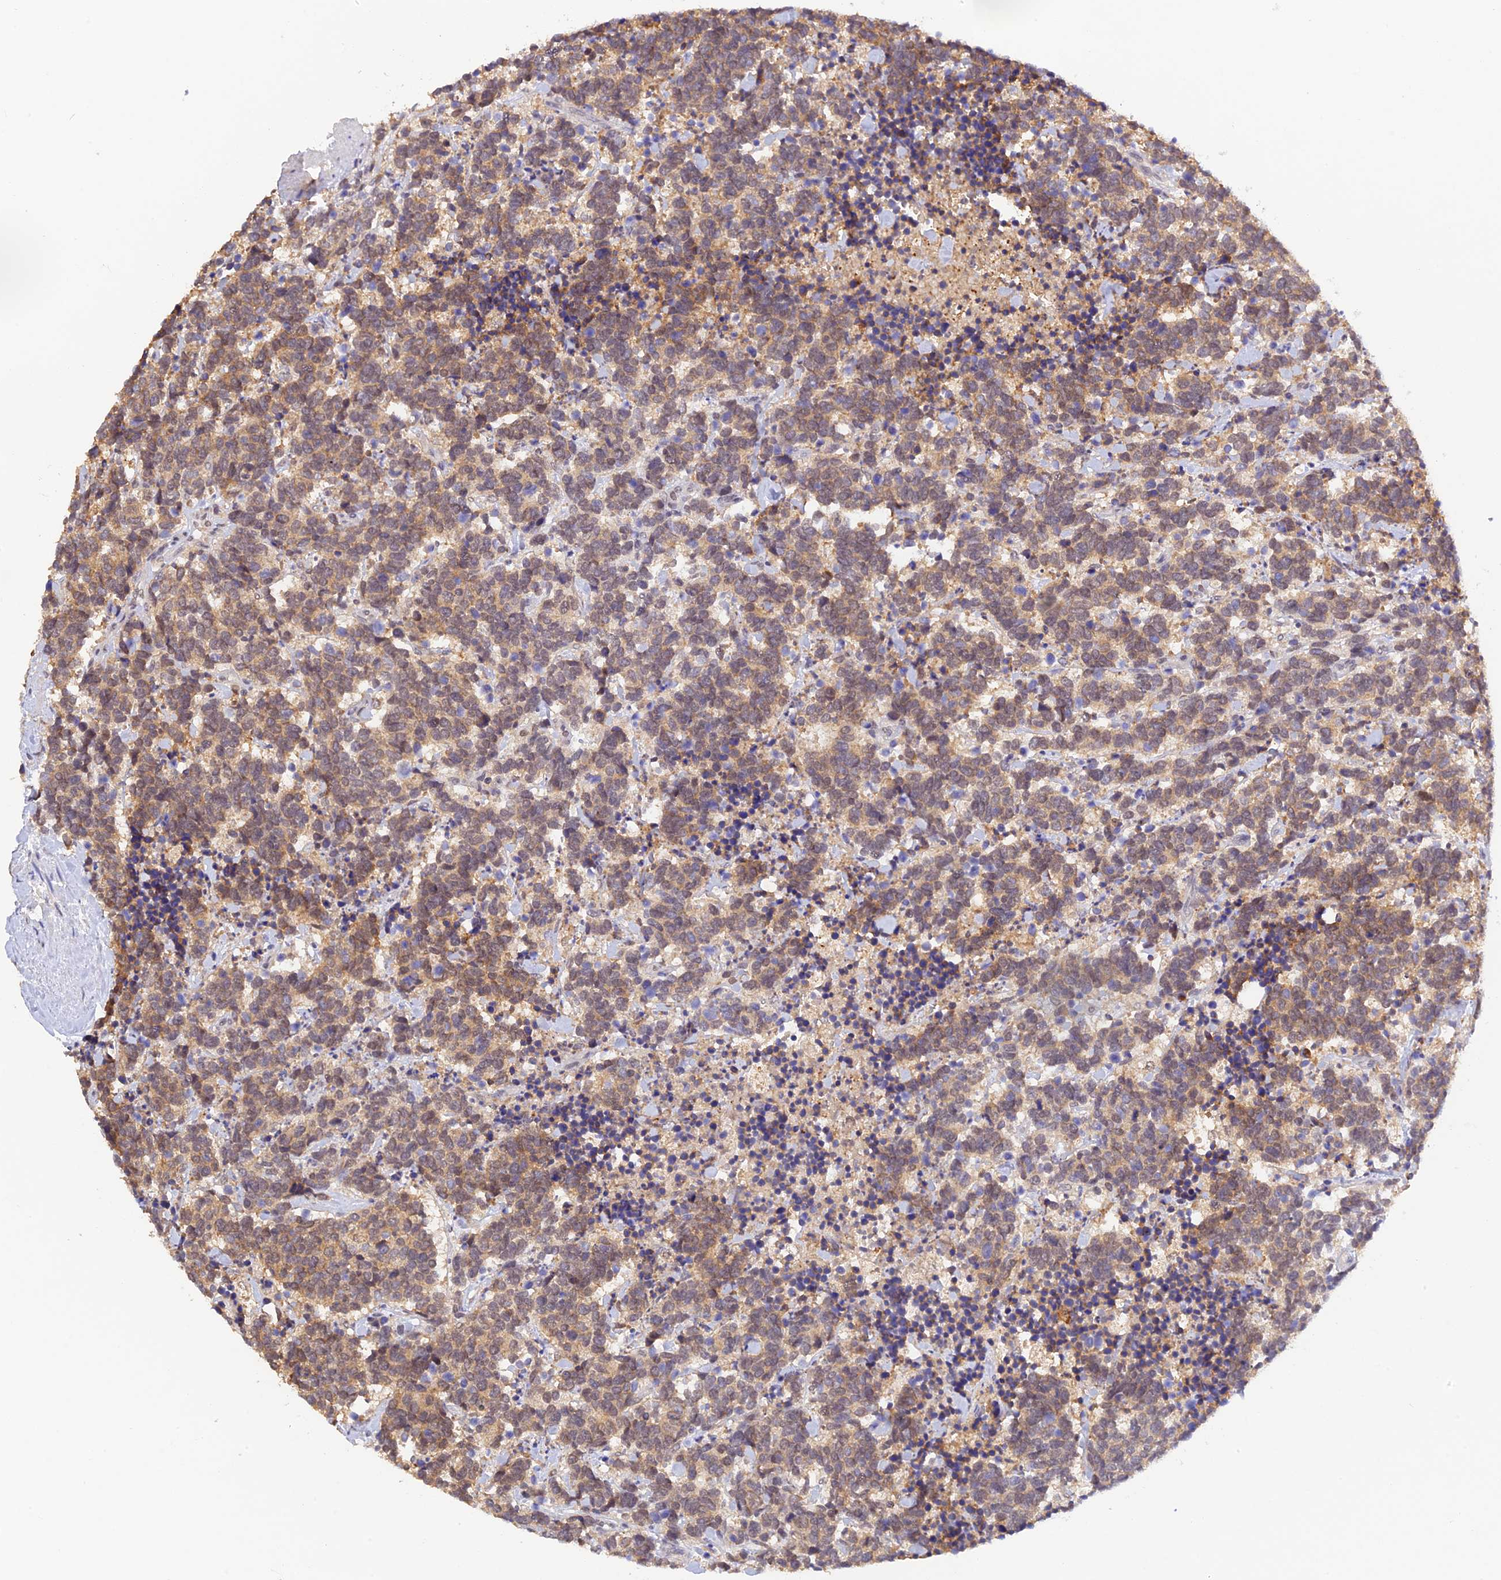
{"staining": {"intensity": "moderate", "quantity": "25%-75%", "location": "cytoplasmic/membranous"}, "tissue": "carcinoid", "cell_type": "Tumor cells", "image_type": "cancer", "snomed": [{"axis": "morphology", "description": "Carcinoma, NOS"}, {"axis": "morphology", "description": "Carcinoid, malignant, NOS"}, {"axis": "topography", "description": "Prostate"}], "caption": "A high-resolution image shows immunohistochemistry (IHC) staining of carcinoid, which displays moderate cytoplasmic/membranous positivity in about 25%-75% of tumor cells.", "gene": "ZNF436", "patient": {"sex": "male", "age": 57}}